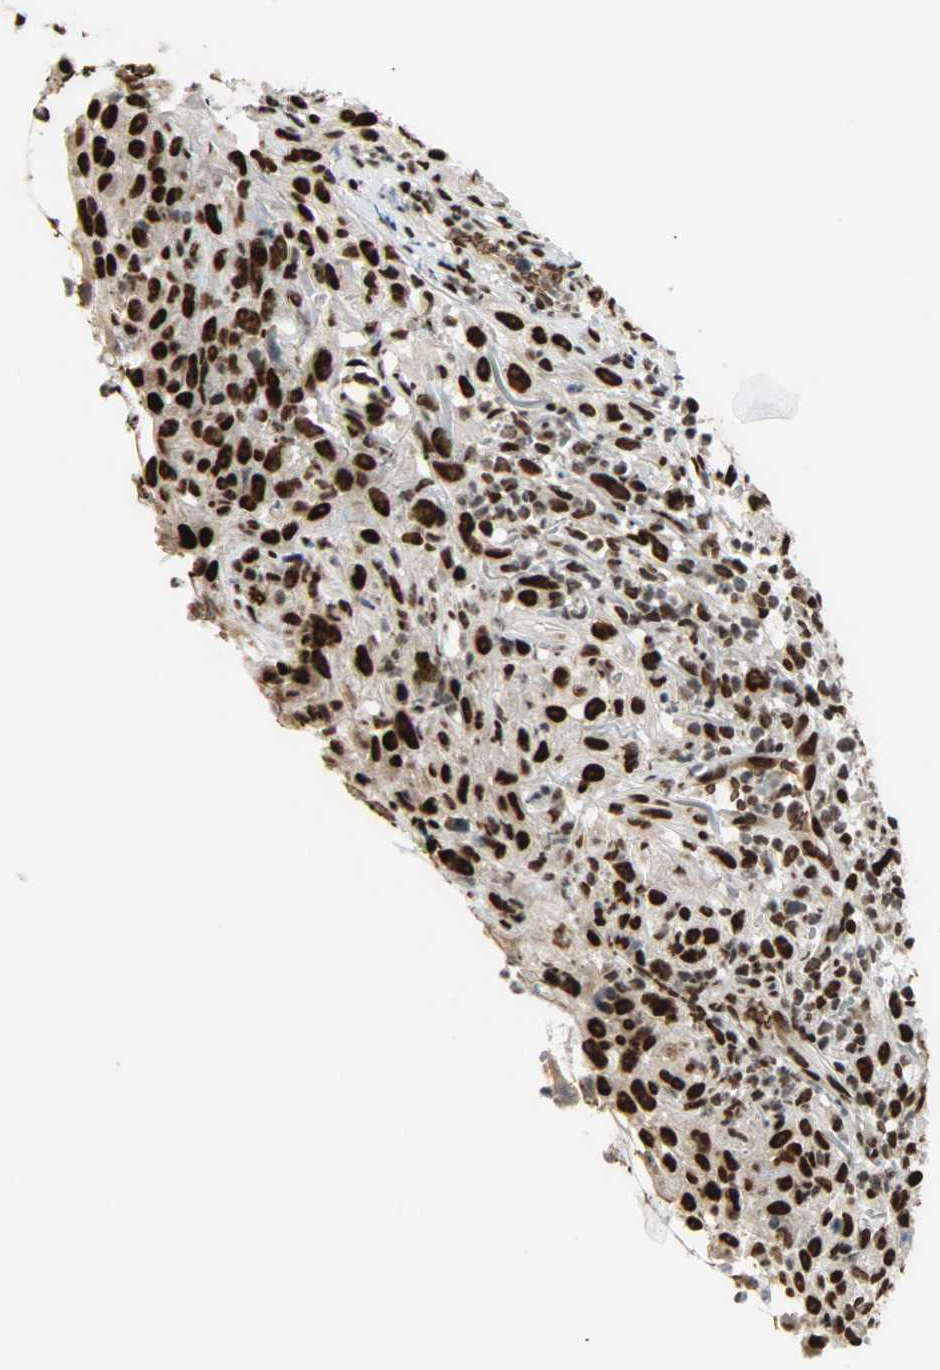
{"staining": {"intensity": "strong", "quantity": ">75%", "location": "cytoplasmic/membranous,nuclear"}, "tissue": "thyroid cancer", "cell_type": "Tumor cells", "image_type": "cancer", "snomed": [{"axis": "morphology", "description": "Carcinoma, NOS"}, {"axis": "topography", "description": "Thyroid gland"}], "caption": "Human thyroid carcinoma stained with a protein marker demonstrates strong staining in tumor cells.", "gene": "SNAI1", "patient": {"sex": "female", "age": 77}}